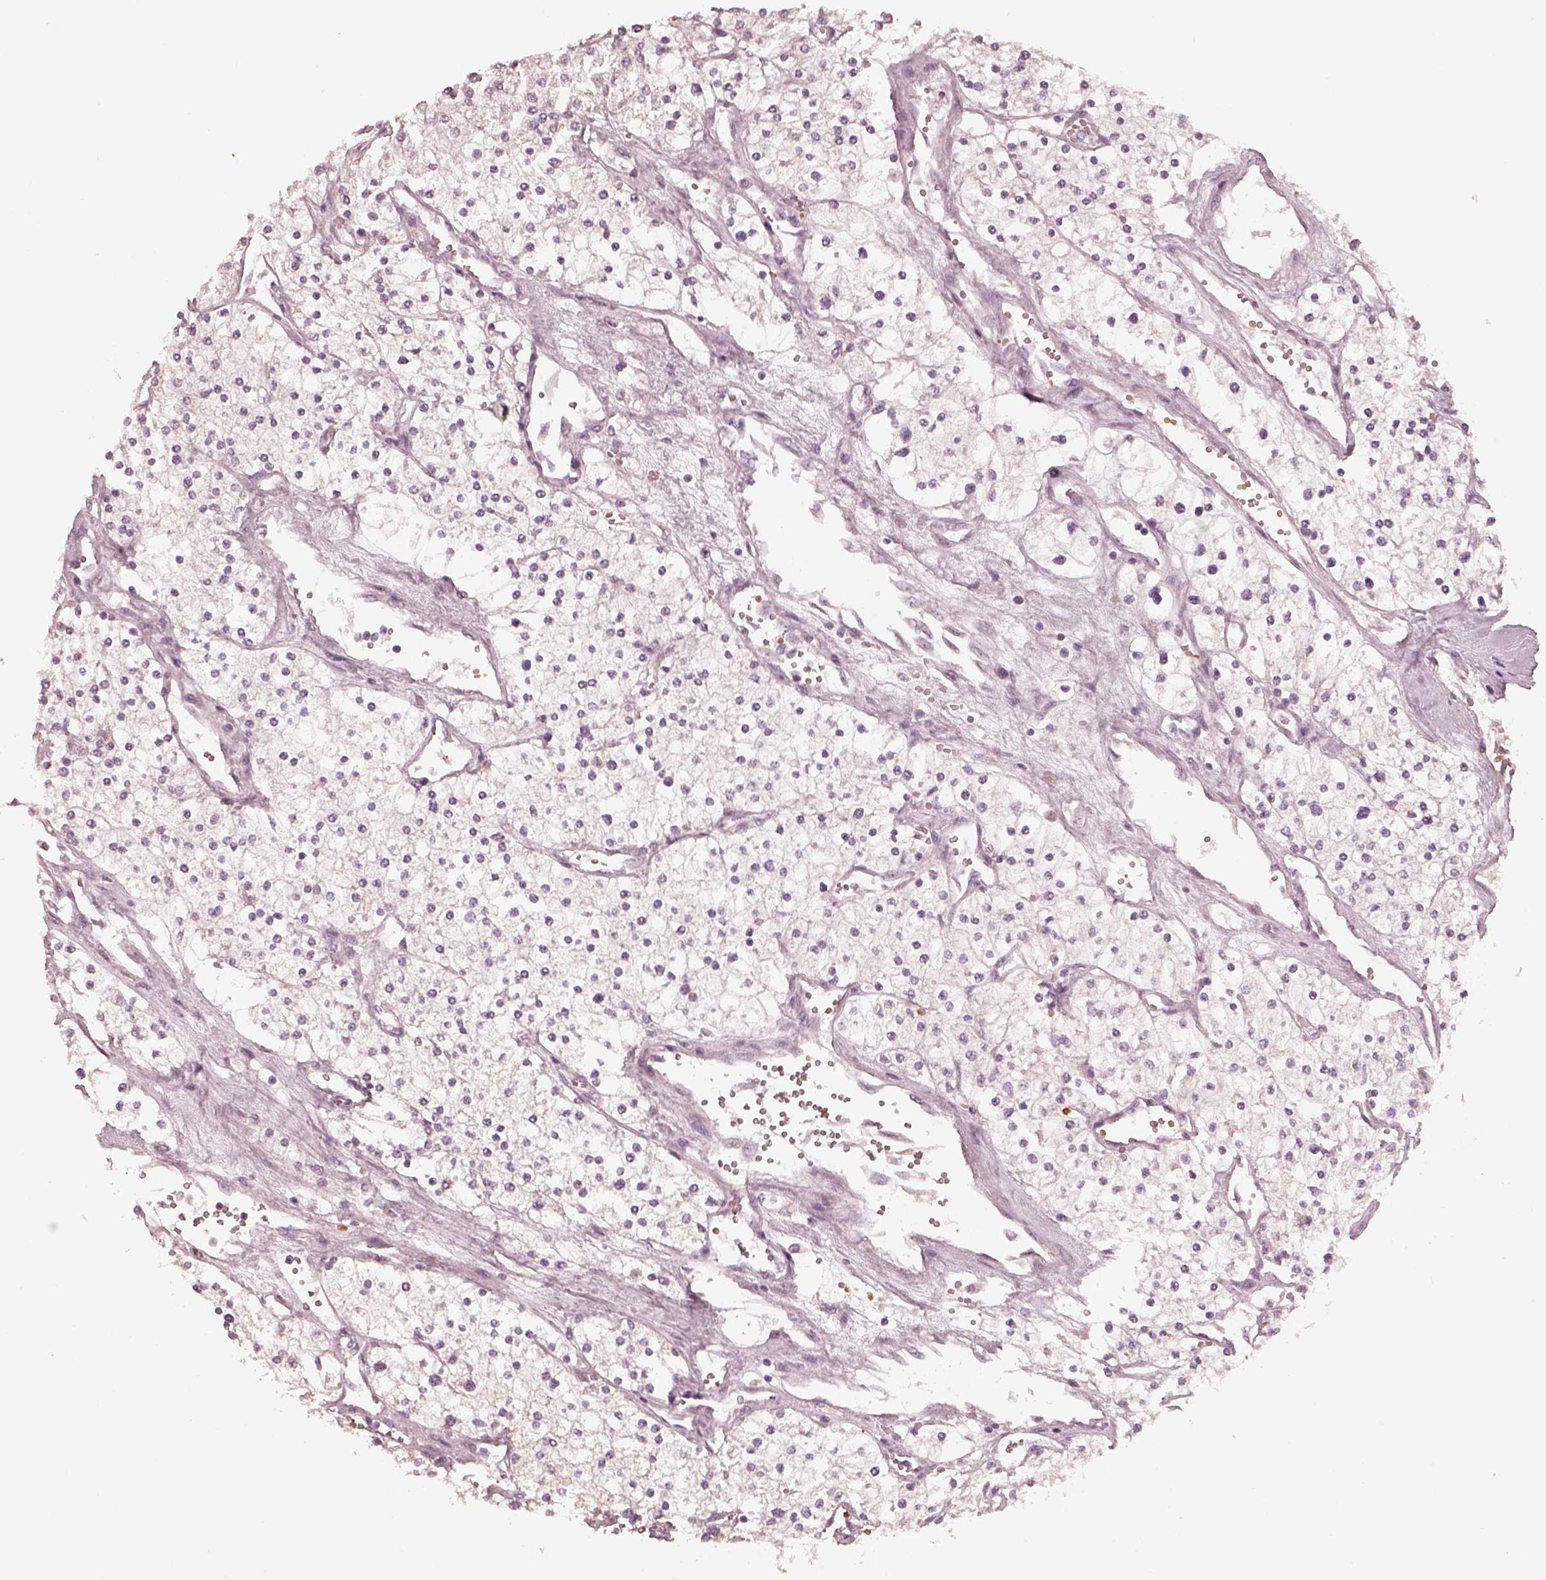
{"staining": {"intensity": "negative", "quantity": "none", "location": "none"}, "tissue": "renal cancer", "cell_type": "Tumor cells", "image_type": "cancer", "snomed": [{"axis": "morphology", "description": "Adenocarcinoma, NOS"}, {"axis": "topography", "description": "Kidney"}], "caption": "This photomicrograph is of adenocarcinoma (renal) stained with immunohistochemistry (IHC) to label a protein in brown with the nuclei are counter-stained blue. There is no positivity in tumor cells.", "gene": "ANKLE1", "patient": {"sex": "male", "age": 80}}